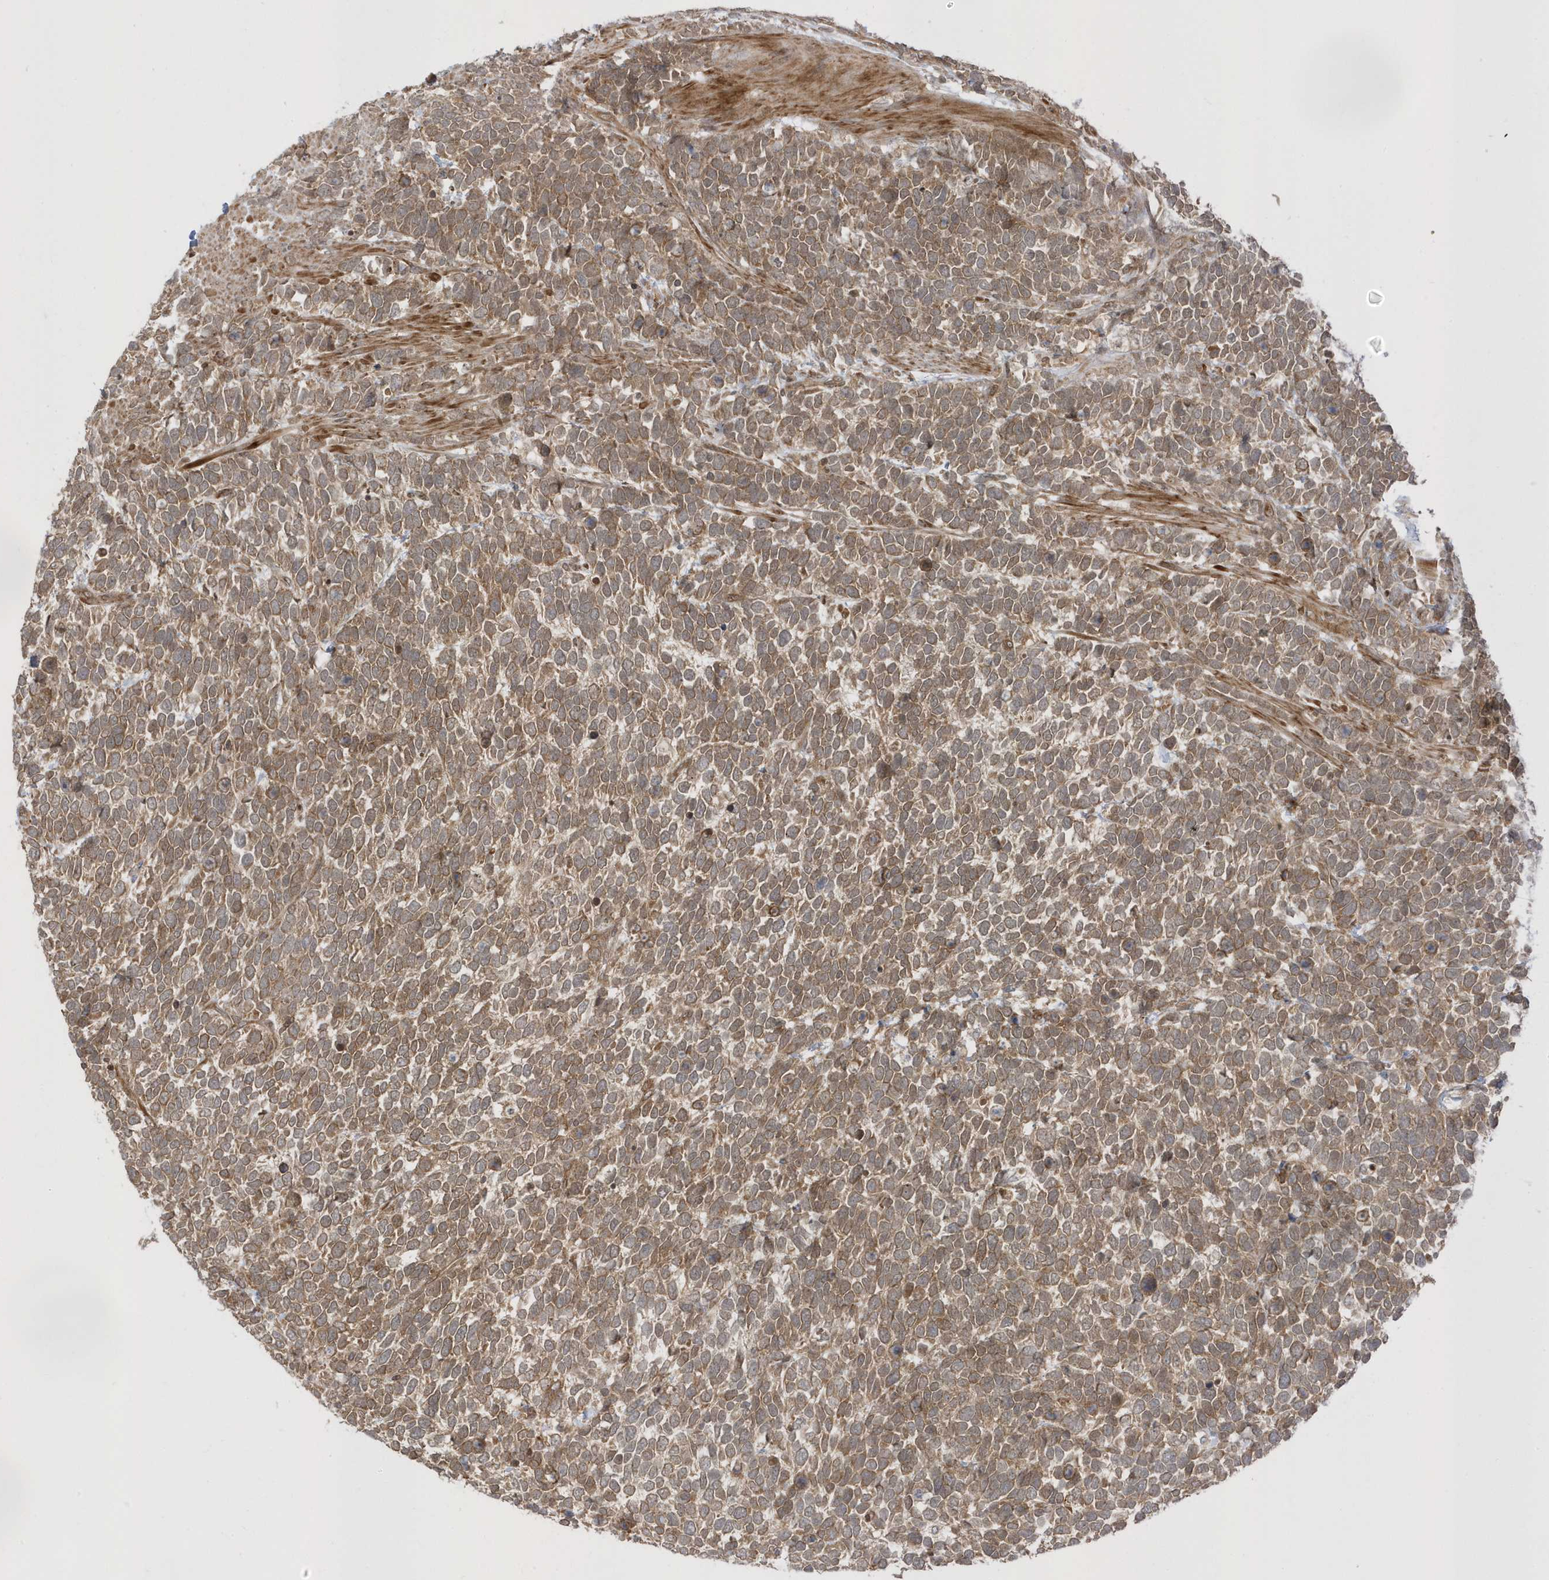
{"staining": {"intensity": "moderate", "quantity": ">75%", "location": "cytoplasmic/membranous"}, "tissue": "urothelial cancer", "cell_type": "Tumor cells", "image_type": "cancer", "snomed": [{"axis": "morphology", "description": "Urothelial carcinoma, High grade"}, {"axis": "topography", "description": "Urinary bladder"}], "caption": "Immunohistochemical staining of human urothelial cancer exhibits medium levels of moderate cytoplasmic/membranous protein staining in about >75% of tumor cells. (Stains: DAB in brown, nuclei in blue, Microscopy: brightfield microscopy at high magnification).", "gene": "METTL21A", "patient": {"sex": "female", "age": 82}}